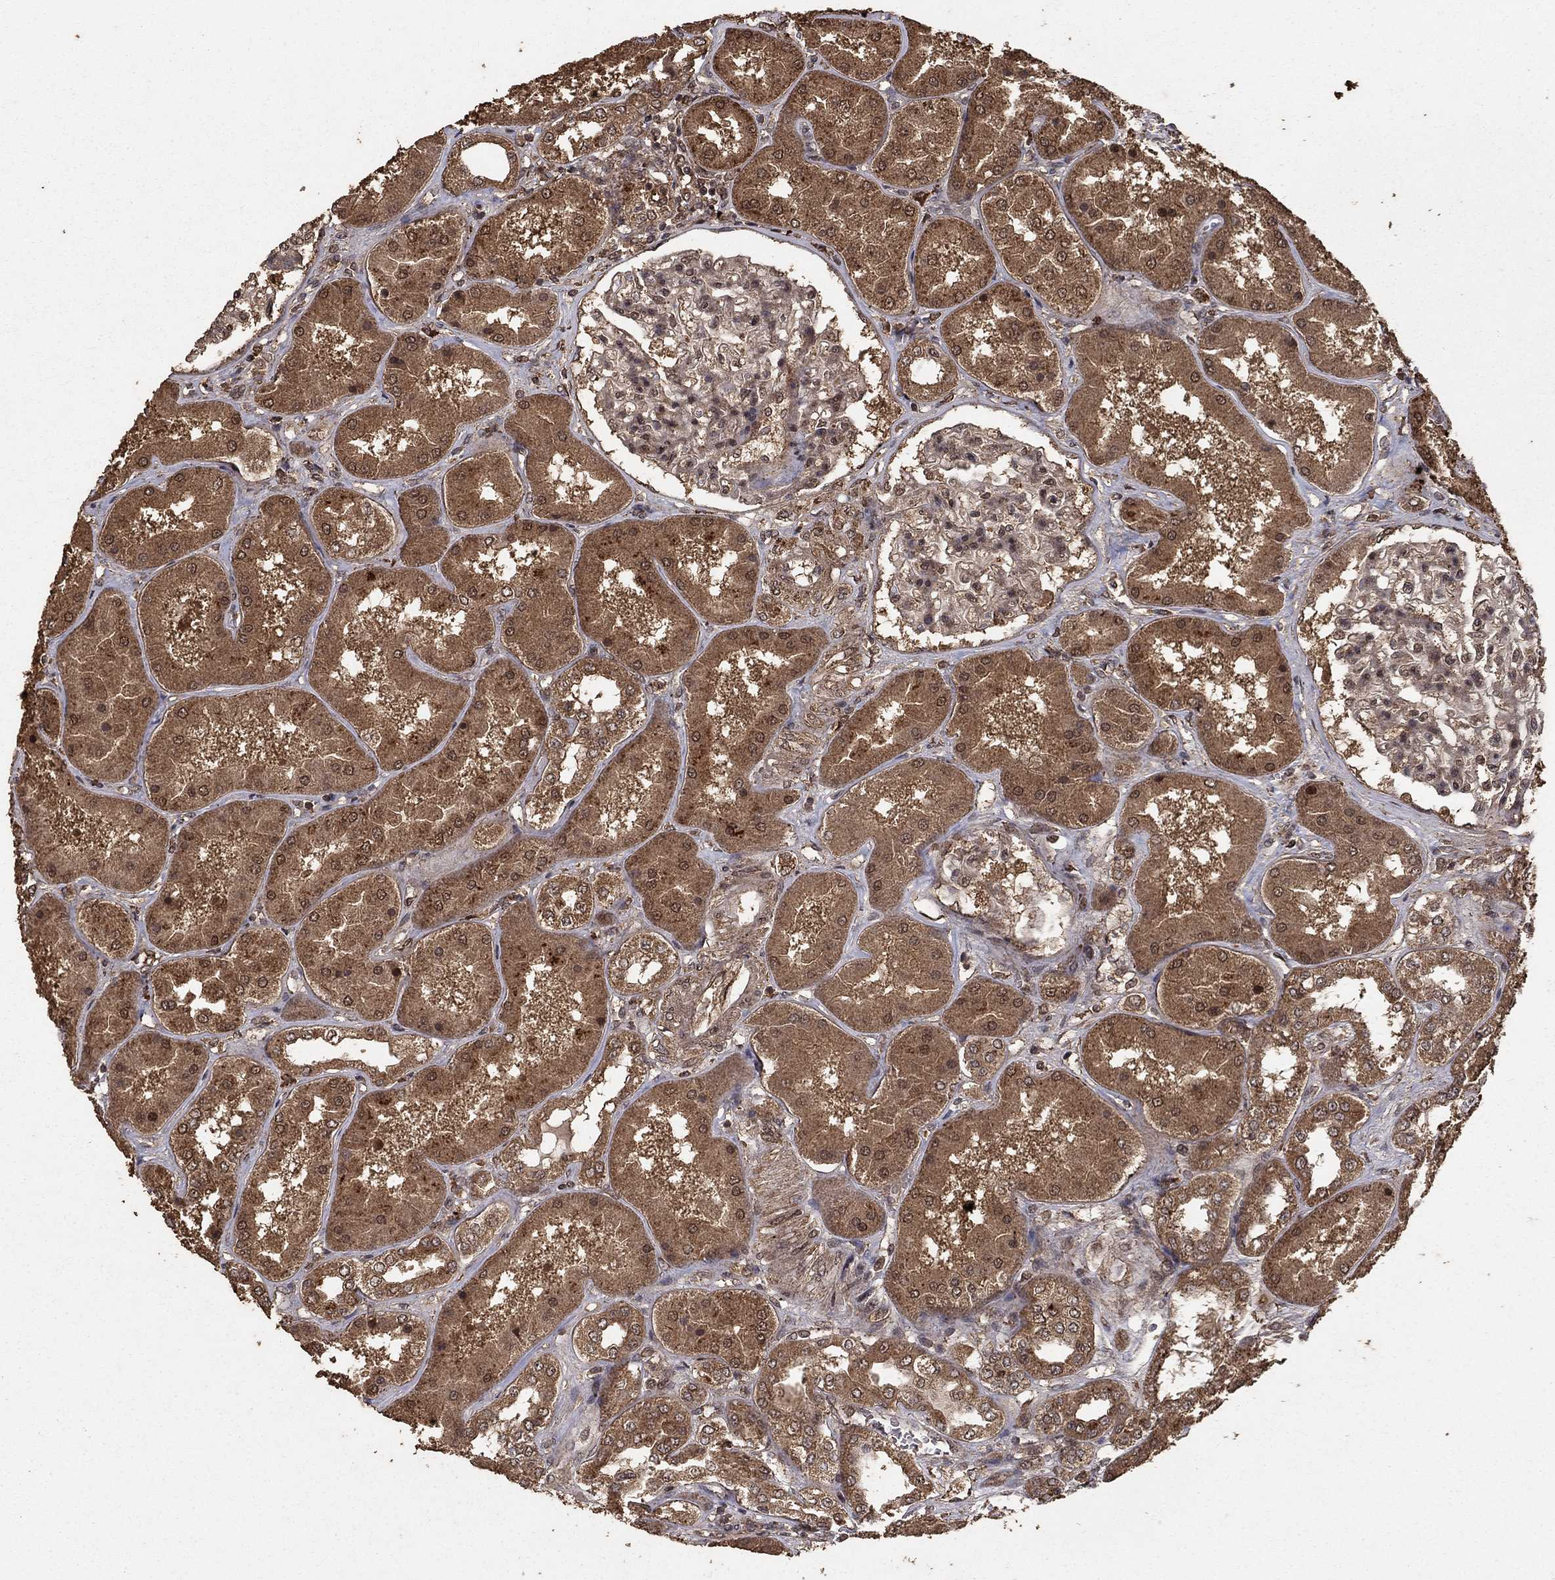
{"staining": {"intensity": "negative", "quantity": "none", "location": "none"}, "tissue": "kidney", "cell_type": "Cells in glomeruli", "image_type": "normal", "snomed": [{"axis": "morphology", "description": "Normal tissue, NOS"}, {"axis": "topography", "description": "Kidney"}], "caption": "Photomicrograph shows no protein positivity in cells in glomeruli of unremarkable kidney.", "gene": "PRDM1", "patient": {"sex": "female", "age": 56}}